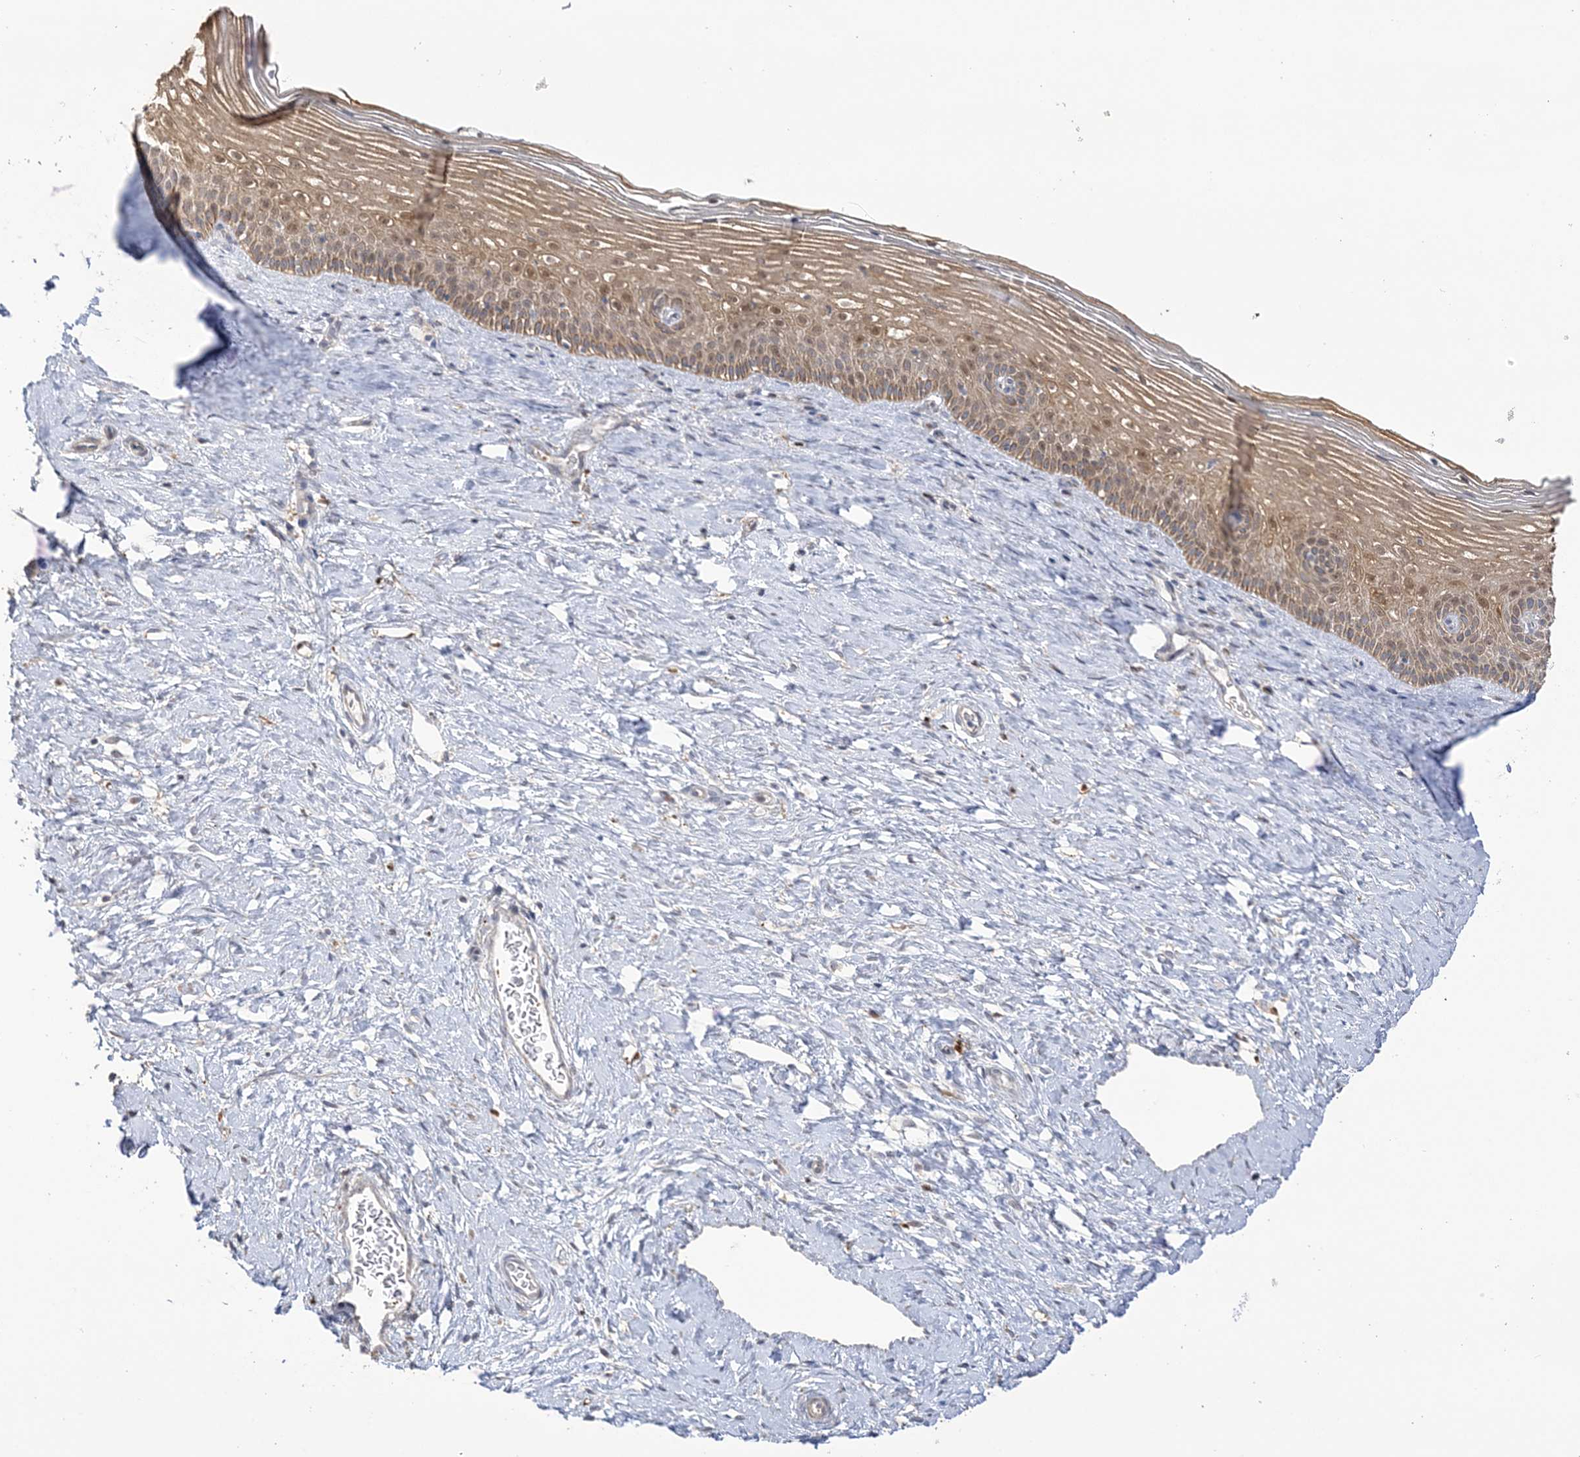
{"staining": {"intensity": "negative", "quantity": "none", "location": "none"}, "tissue": "cervix", "cell_type": "Glandular cells", "image_type": "normal", "snomed": [{"axis": "morphology", "description": "Normal tissue, NOS"}, {"axis": "topography", "description": "Cervix"}], "caption": "High power microscopy image of an IHC image of normal cervix, revealing no significant expression in glandular cells. The staining was performed using DAB to visualize the protein expression in brown, while the nuclei were stained in blue with hematoxylin (Magnification: 20x).", "gene": "NAF1", "patient": {"sex": "female", "age": 33}}